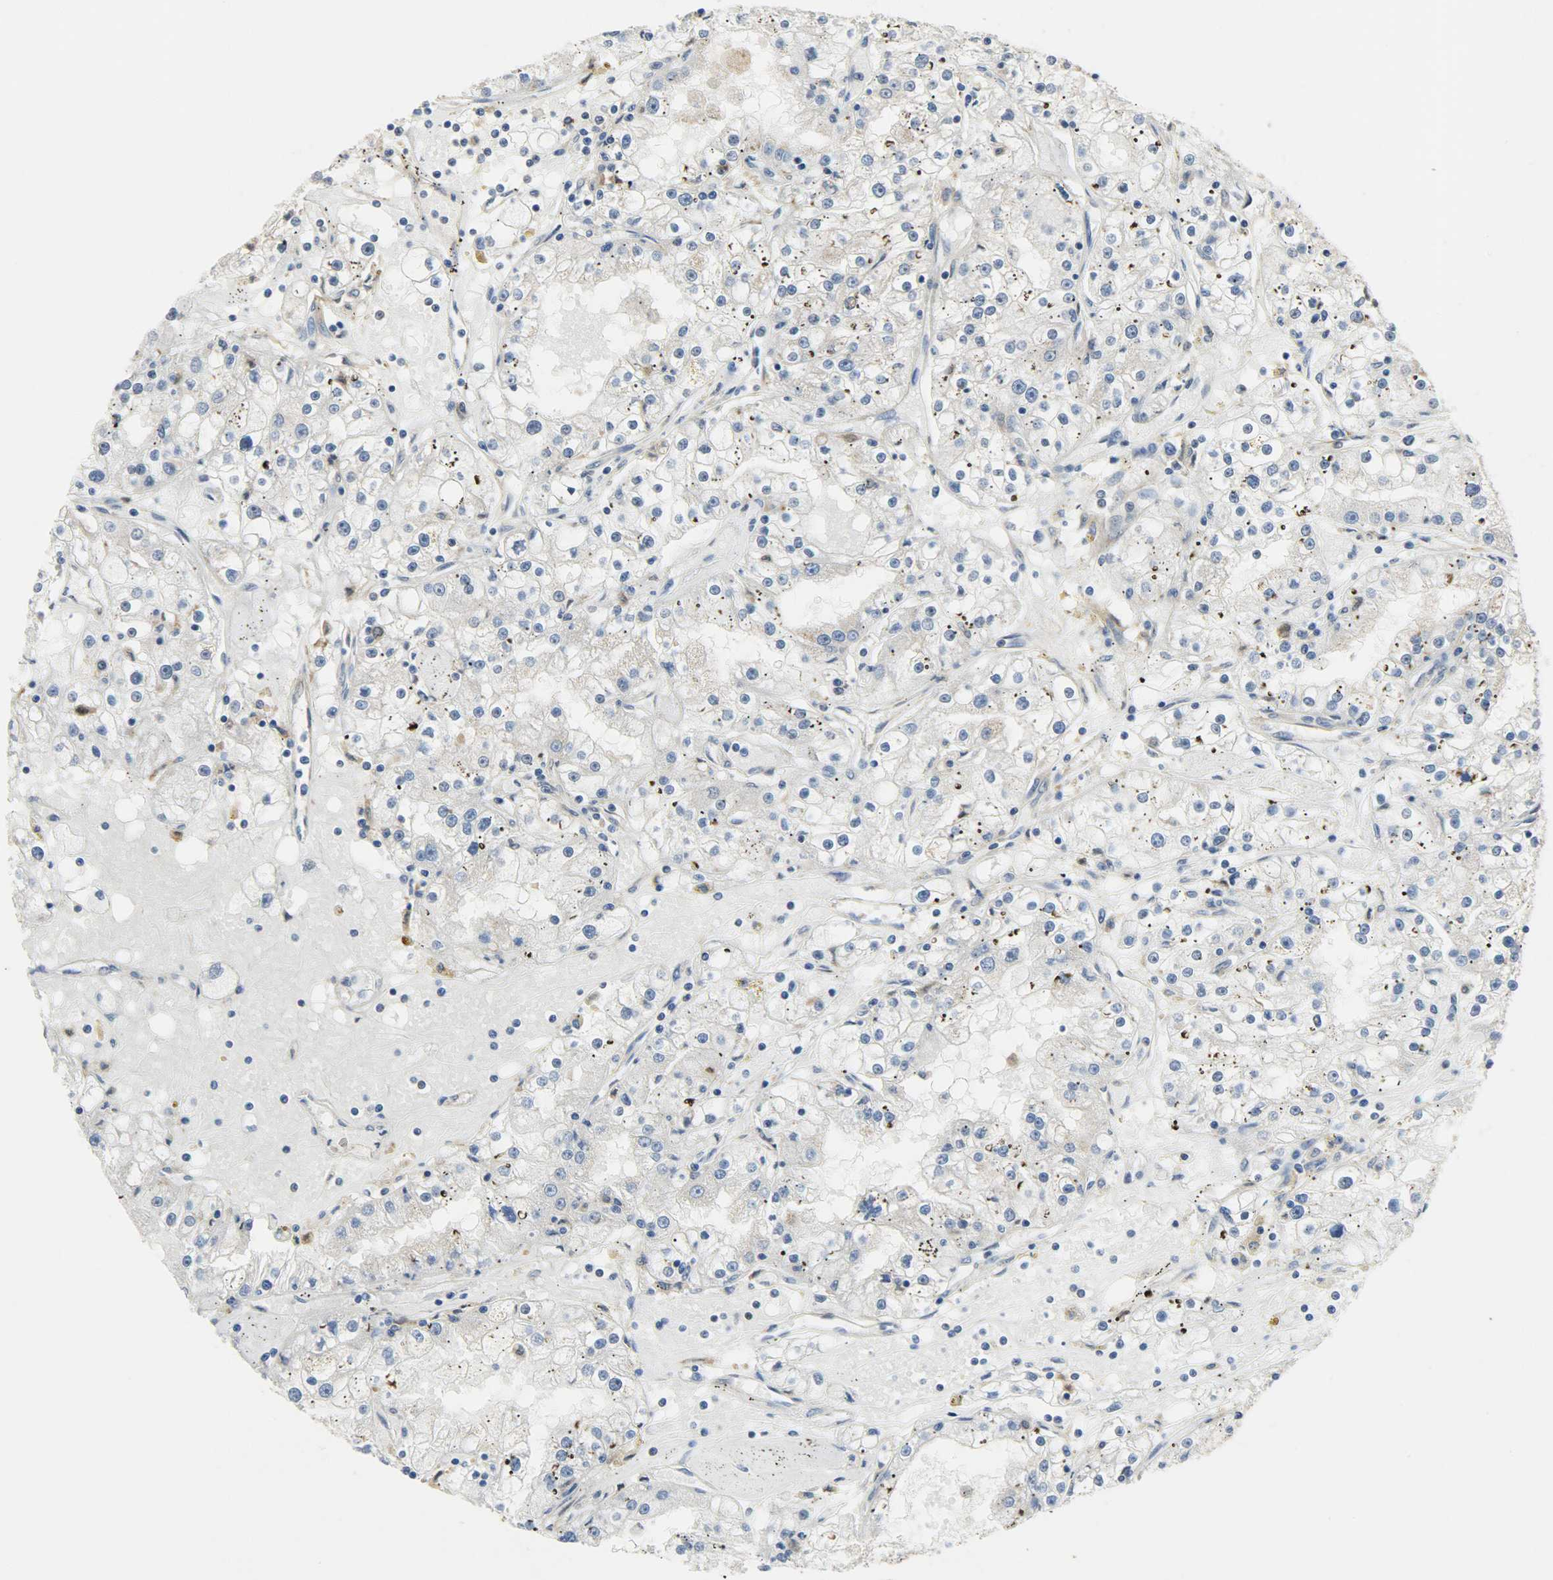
{"staining": {"intensity": "weak", "quantity": "25%-75%", "location": "cytoplasmic/membranous"}, "tissue": "renal cancer", "cell_type": "Tumor cells", "image_type": "cancer", "snomed": [{"axis": "morphology", "description": "Adenocarcinoma, NOS"}, {"axis": "topography", "description": "Kidney"}], "caption": "Human adenocarcinoma (renal) stained for a protein (brown) exhibits weak cytoplasmic/membranous positive staining in approximately 25%-75% of tumor cells.", "gene": "TRIM21", "patient": {"sex": "male", "age": 56}}